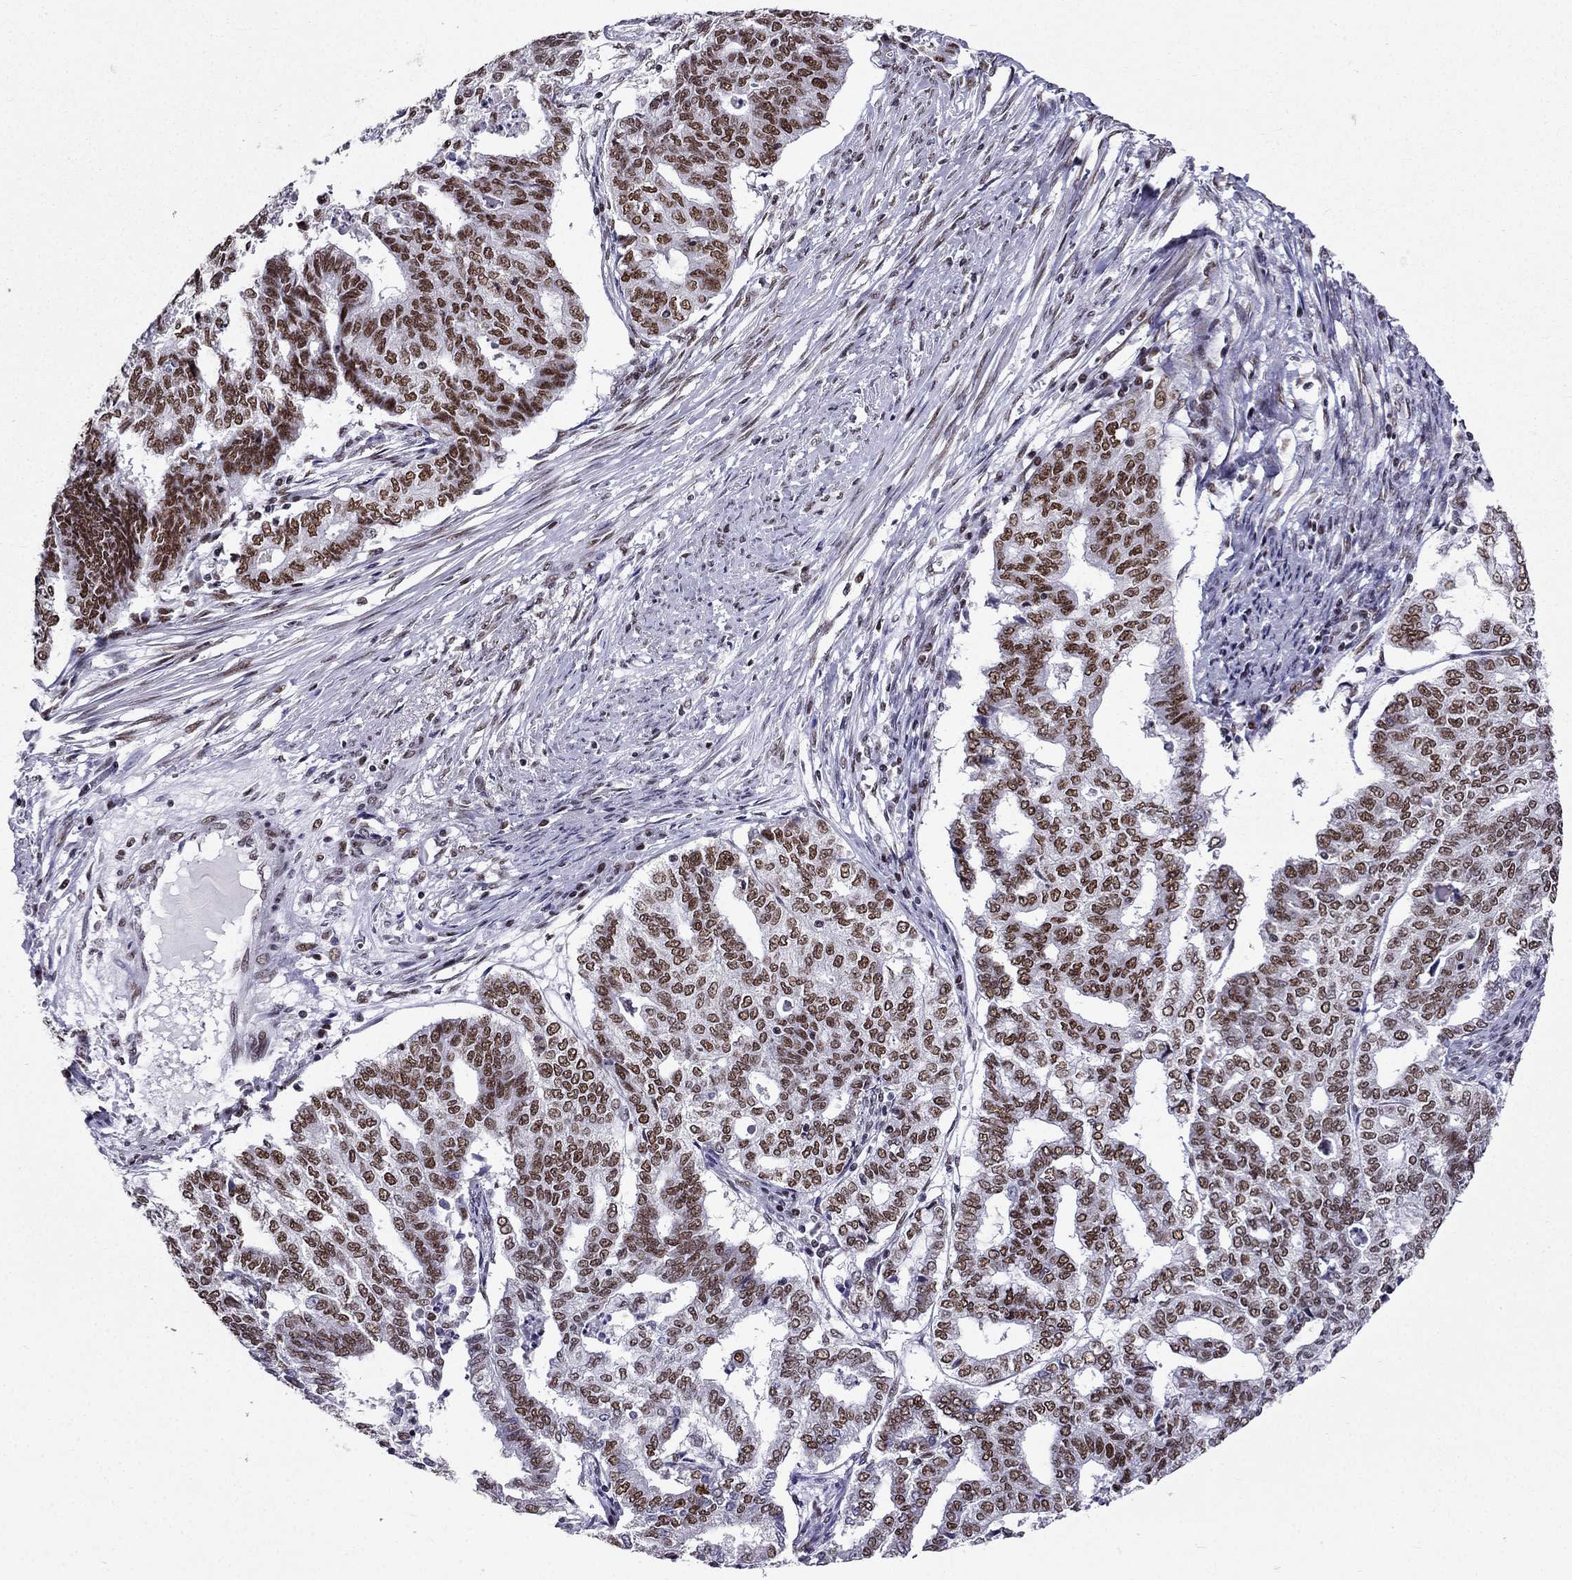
{"staining": {"intensity": "strong", "quantity": "25%-75%", "location": "nuclear"}, "tissue": "endometrial cancer", "cell_type": "Tumor cells", "image_type": "cancer", "snomed": [{"axis": "morphology", "description": "Adenocarcinoma, NOS"}, {"axis": "topography", "description": "Endometrium"}], "caption": "Immunohistochemistry (DAB (3,3'-diaminobenzidine)) staining of human endometrial adenocarcinoma displays strong nuclear protein expression in about 25%-75% of tumor cells.", "gene": "ZNF420", "patient": {"sex": "female", "age": 79}}